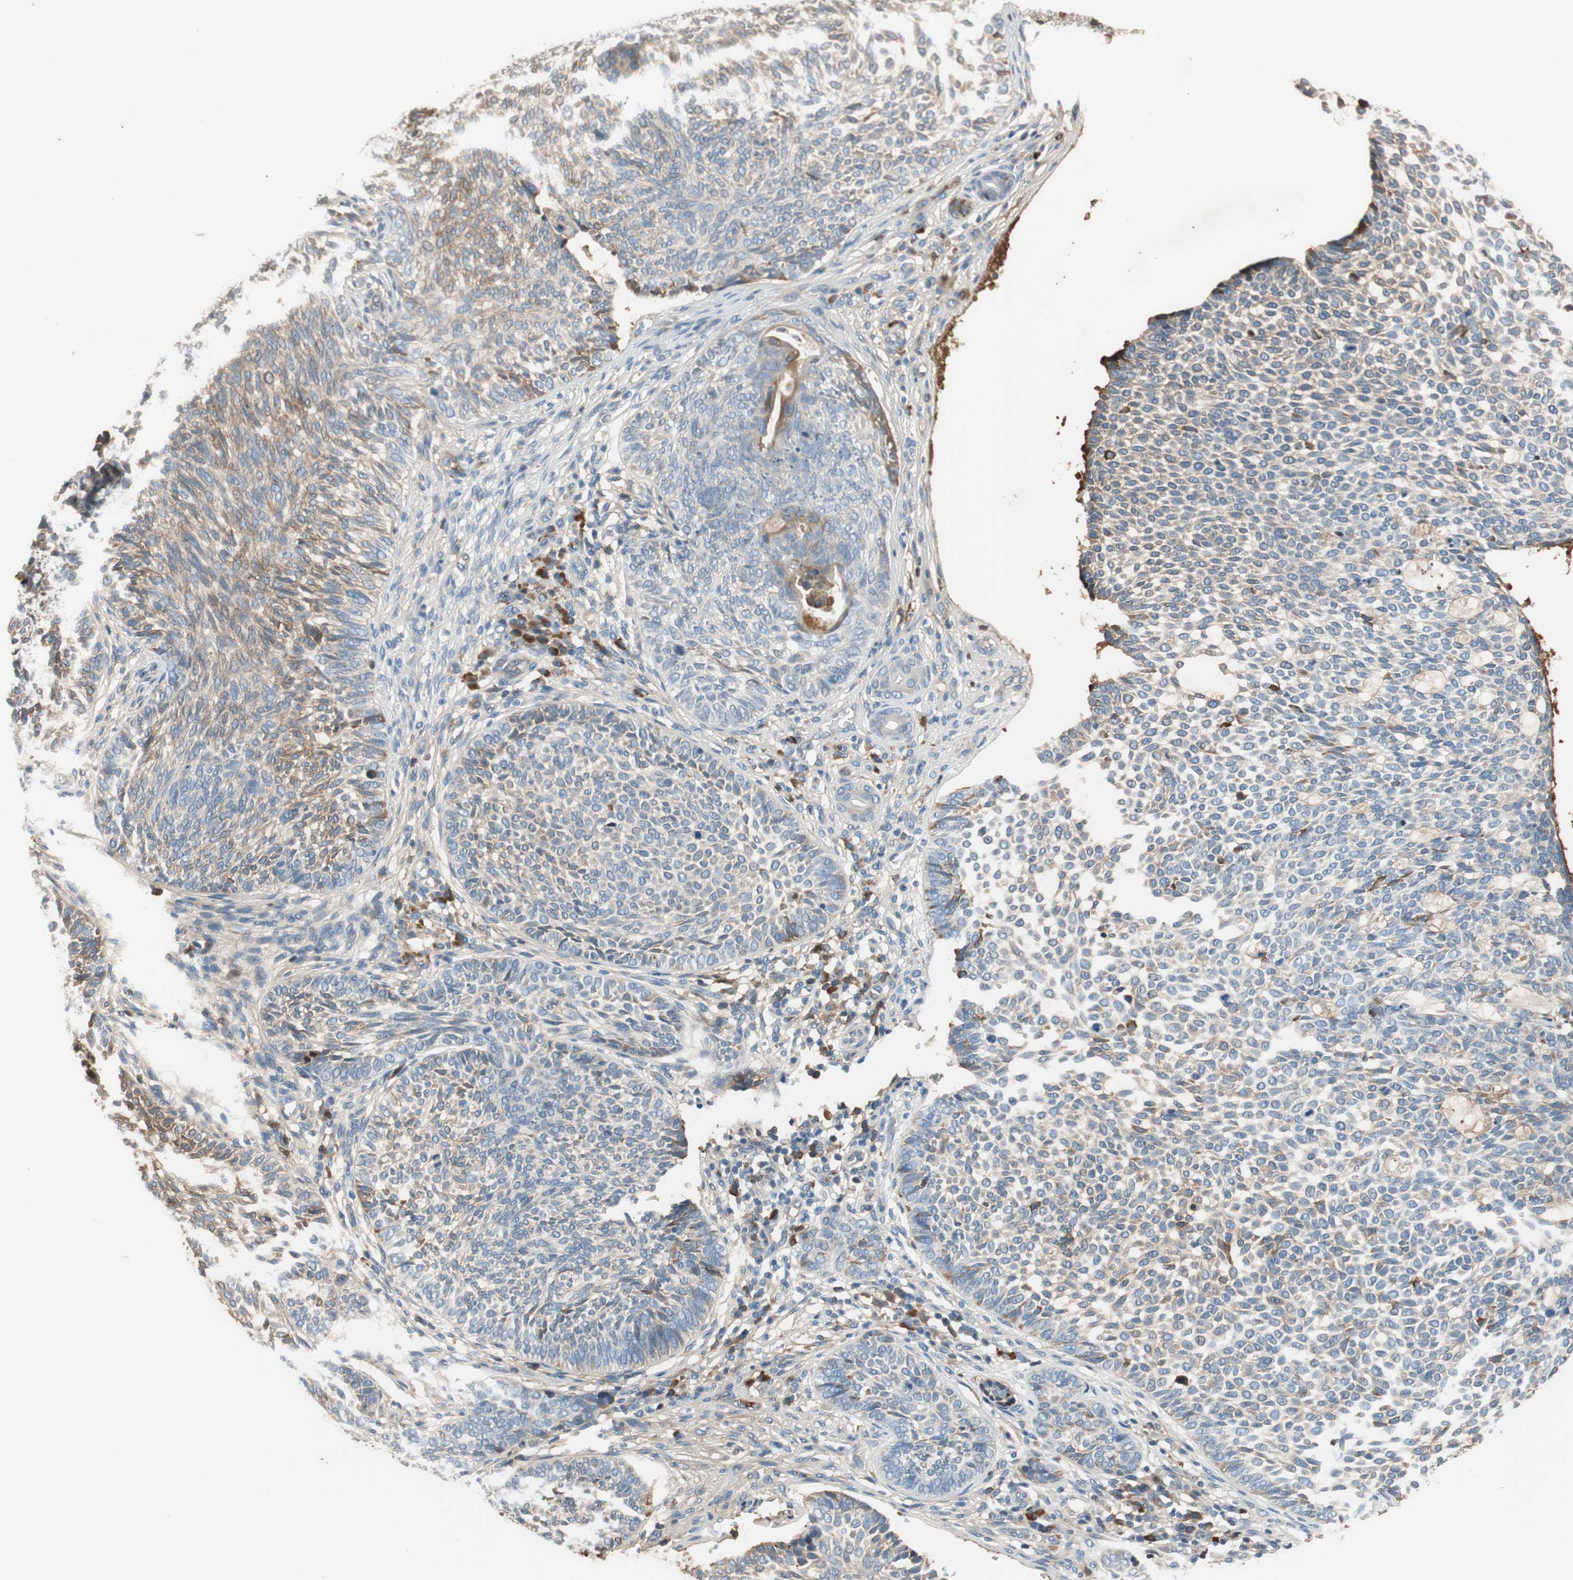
{"staining": {"intensity": "weak", "quantity": "<25%", "location": "cytoplasmic/membranous"}, "tissue": "skin cancer", "cell_type": "Tumor cells", "image_type": "cancer", "snomed": [{"axis": "morphology", "description": "Basal cell carcinoma"}, {"axis": "topography", "description": "Skin"}], "caption": "This micrograph is of basal cell carcinoma (skin) stained with immunohistochemistry to label a protein in brown with the nuclei are counter-stained blue. There is no expression in tumor cells.", "gene": "C4A", "patient": {"sex": "male", "age": 87}}